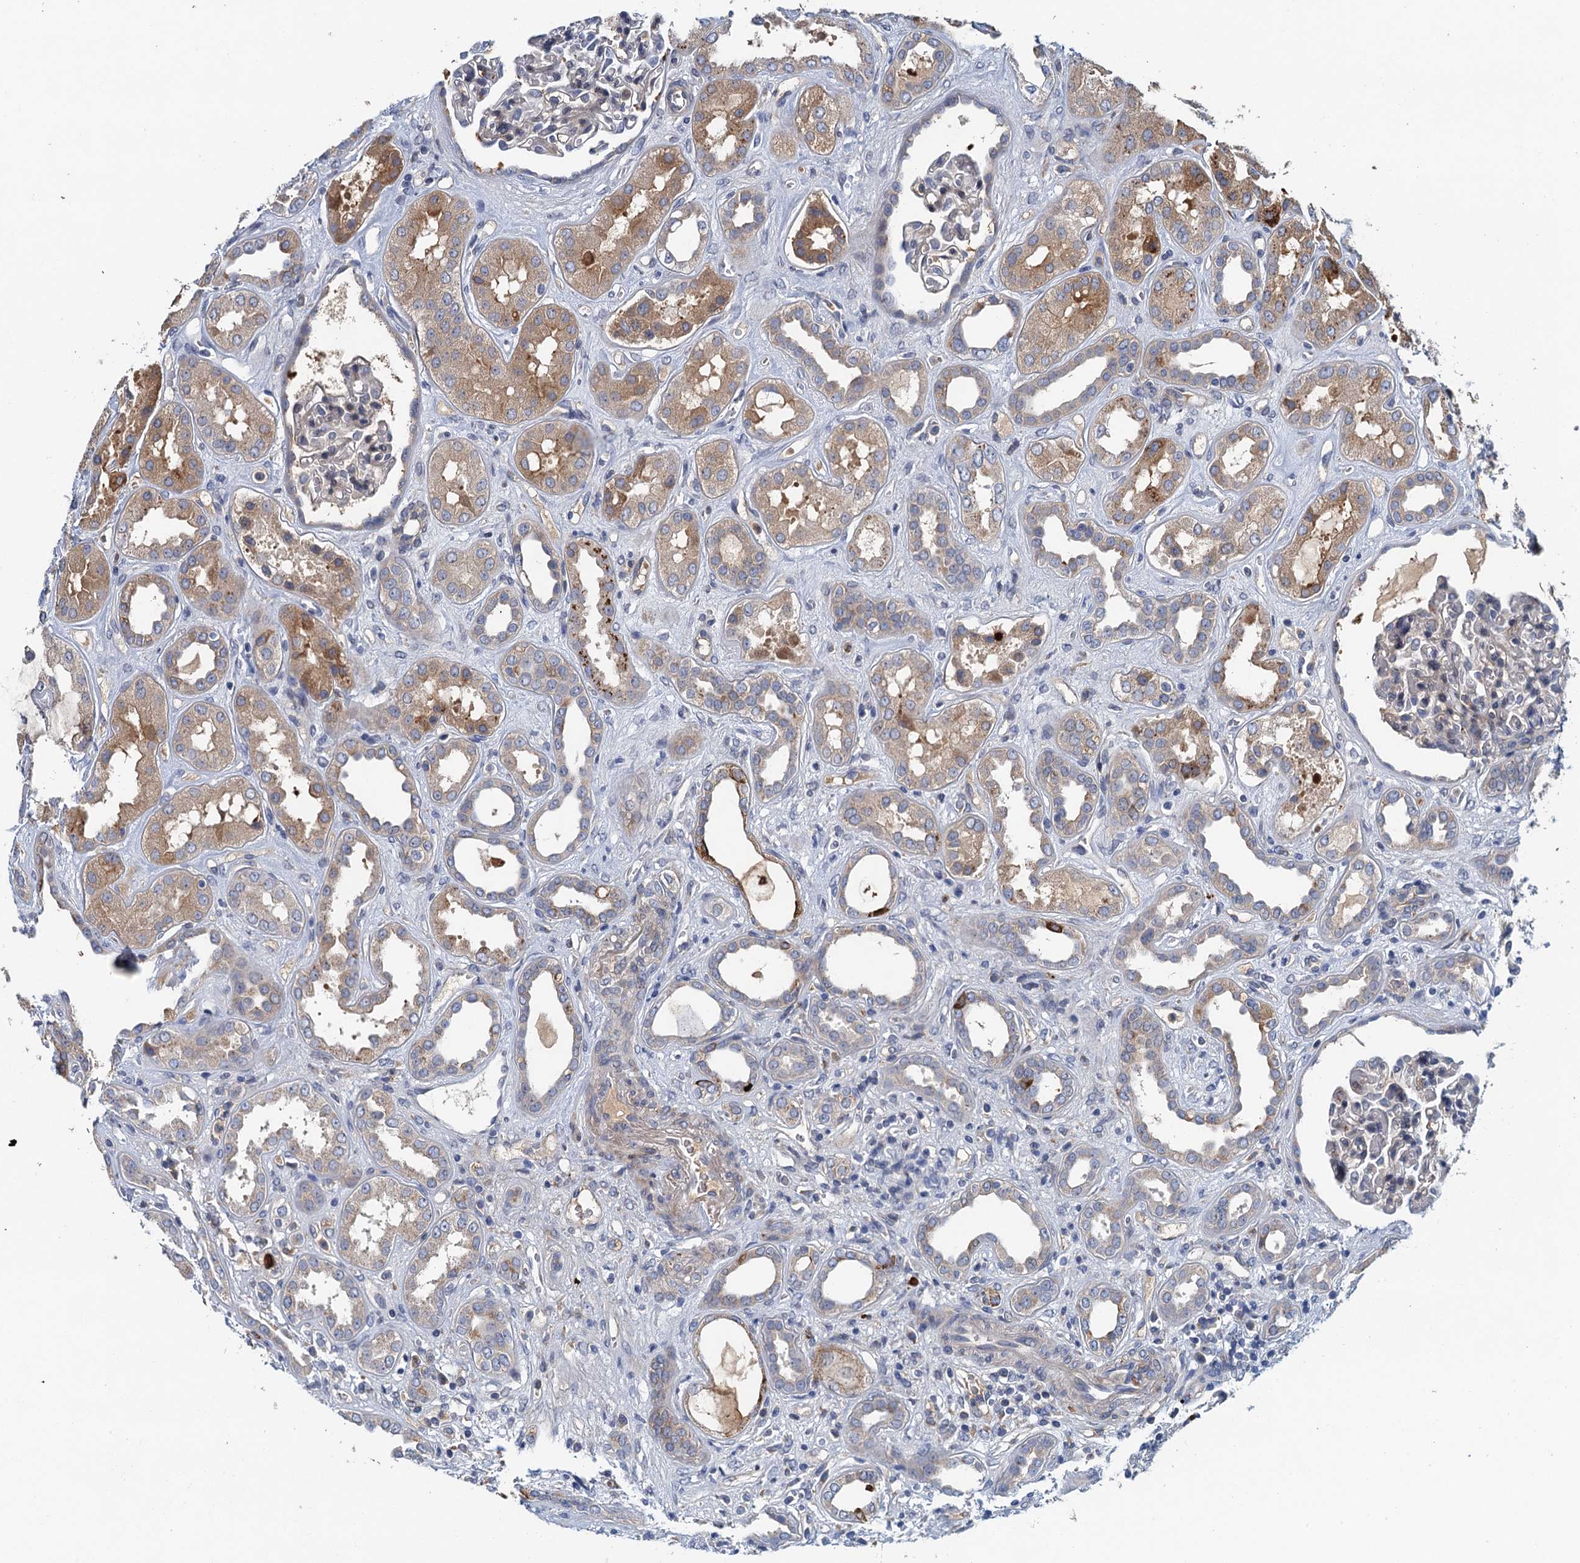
{"staining": {"intensity": "negative", "quantity": "none", "location": "none"}, "tissue": "kidney", "cell_type": "Cells in glomeruli", "image_type": "normal", "snomed": [{"axis": "morphology", "description": "Normal tissue, NOS"}, {"axis": "topography", "description": "Kidney"}], "caption": "Human kidney stained for a protein using IHC displays no expression in cells in glomeruli.", "gene": "TPCN1", "patient": {"sex": "male", "age": 59}}